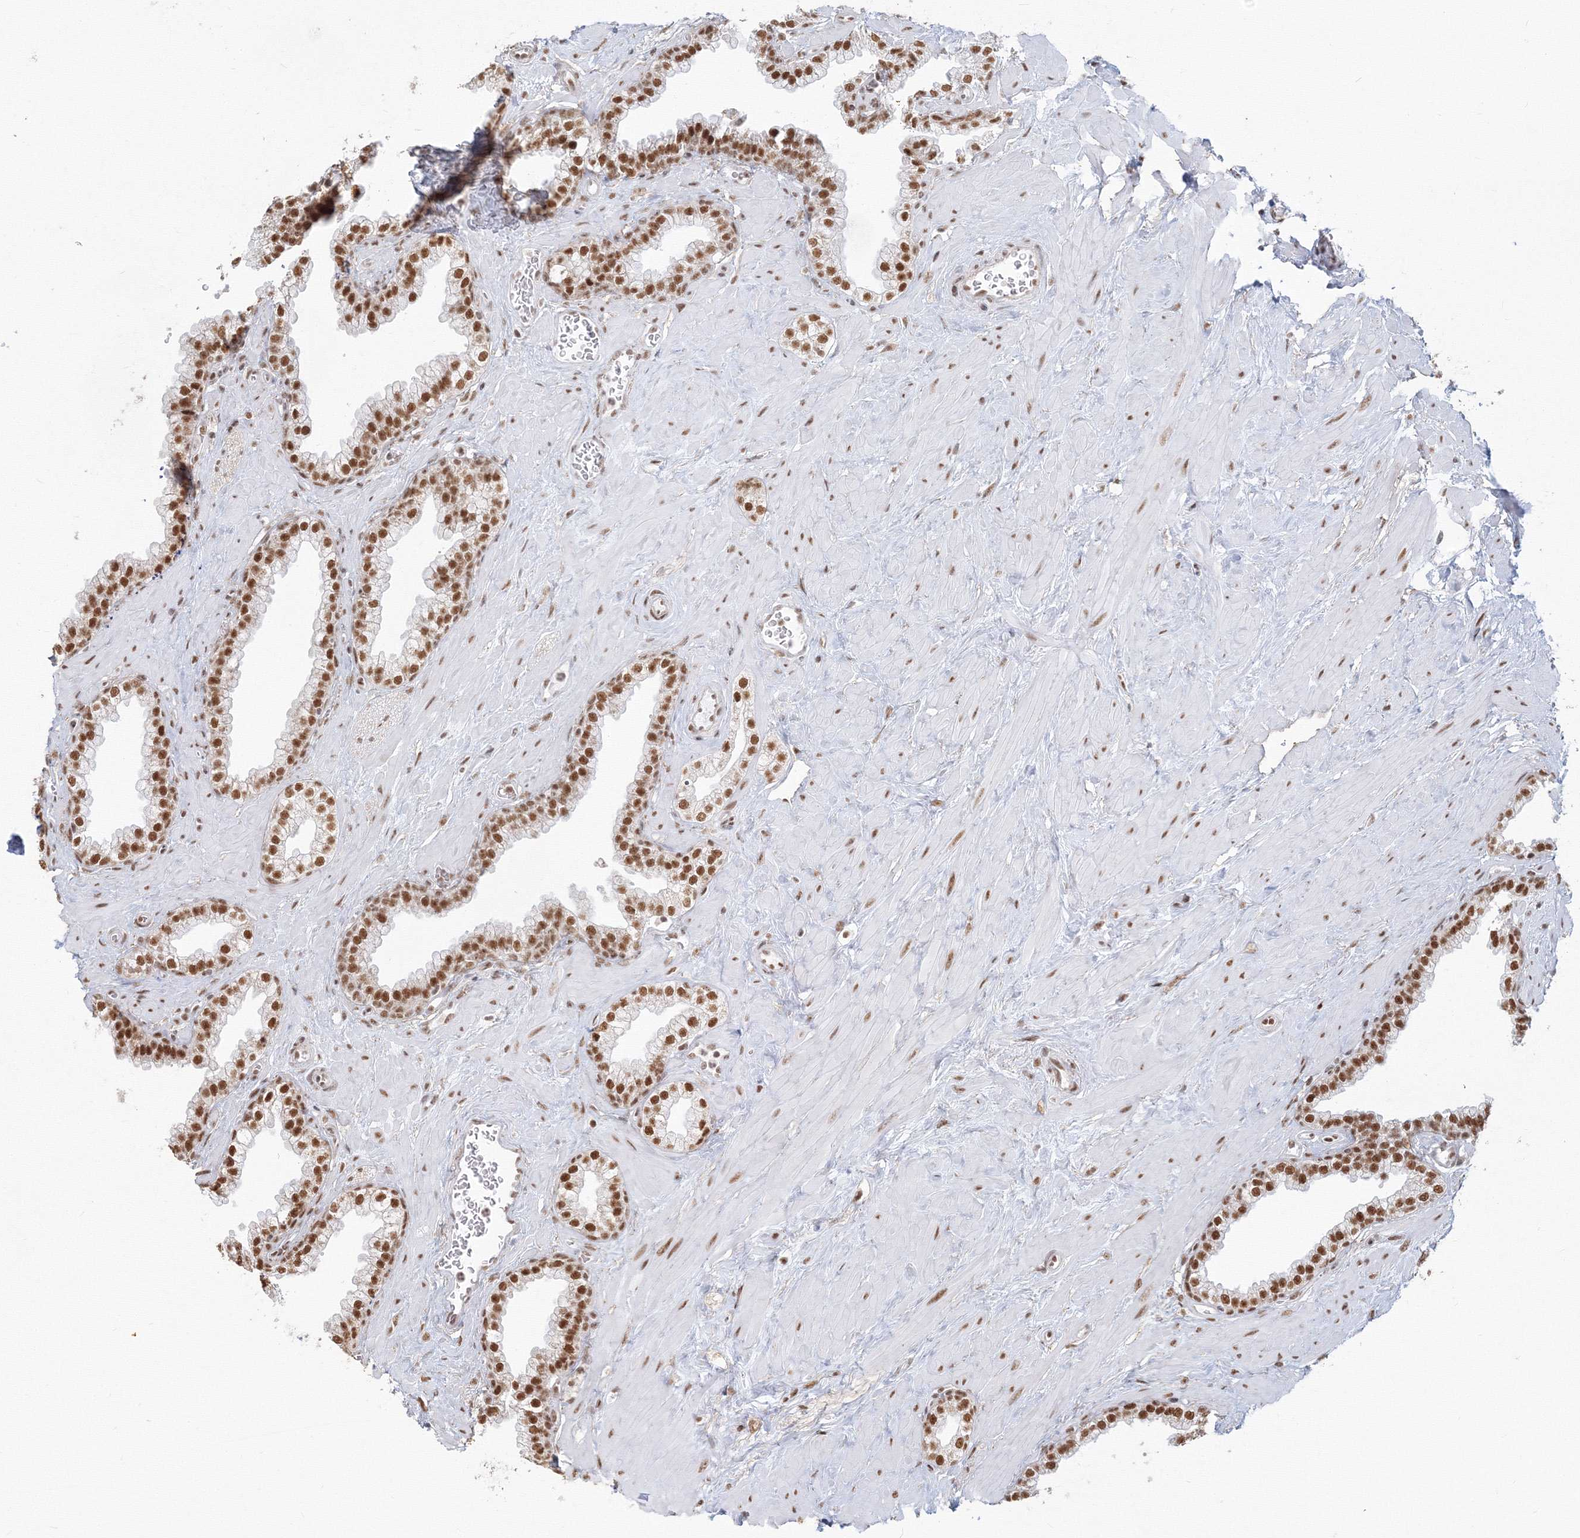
{"staining": {"intensity": "strong", "quantity": ">75%", "location": "nuclear"}, "tissue": "prostate", "cell_type": "Glandular cells", "image_type": "normal", "snomed": [{"axis": "morphology", "description": "Normal tissue, NOS"}, {"axis": "morphology", "description": "Urothelial carcinoma, Low grade"}, {"axis": "topography", "description": "Urinary bladder"}, {"axis": "topography", "description": "Prostate"}], "caption": "IHC histopathology image of benign prostate: prostate stained using immunohistochemistry (IHC) displays high levels of strong protein expression localized specifically in the nuclear of glandular cells, appearing as a nuclear brown color.", "gene": "PPP4R2", "patient": {"sex": "male", "age": 60}}